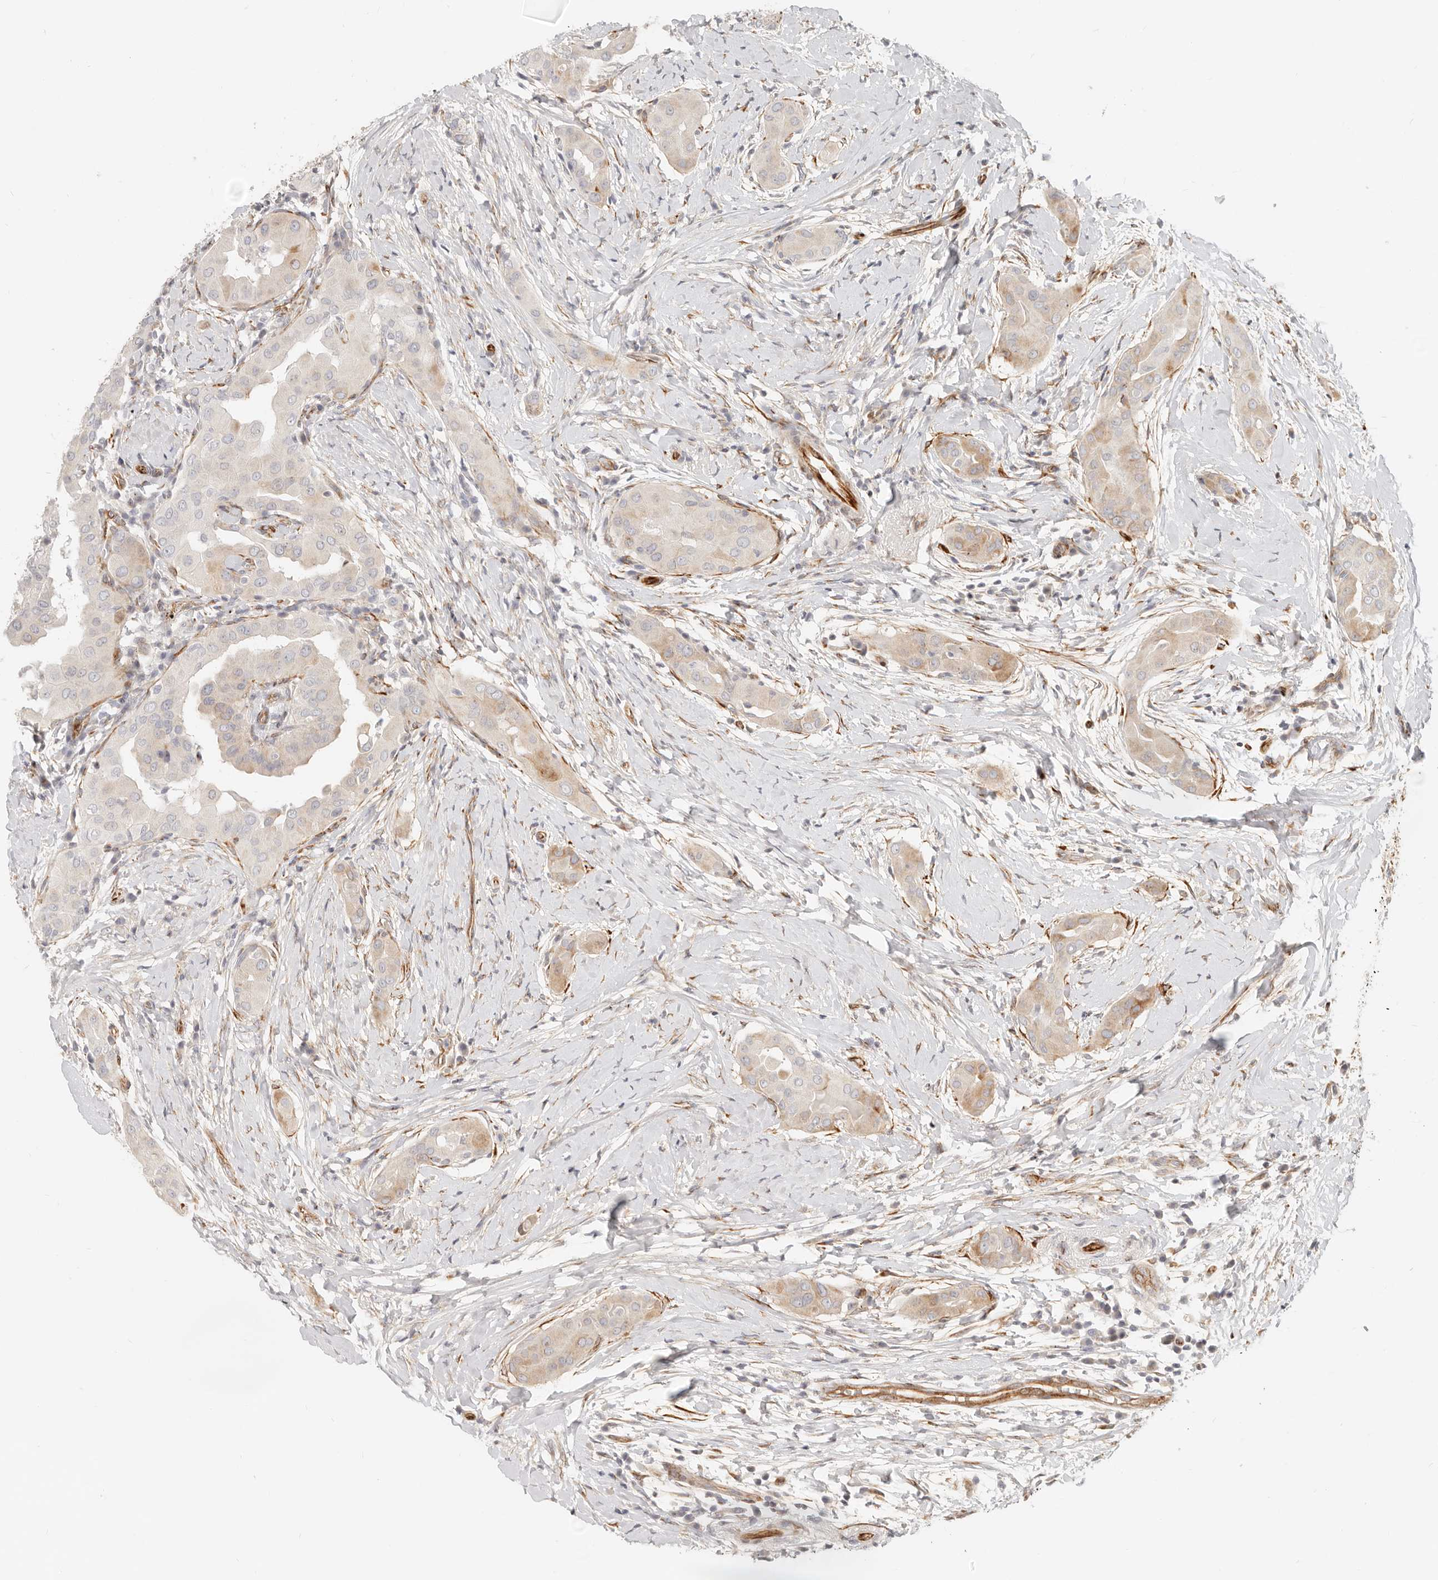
{"staining": {"intensity": "moderate", "quantity": "25%-75%", "location": "cytoplasmic/membranous"}, "tissue": "thyroid cancer", "cell_type": "Tumor cells", "image_type": "cancer", "snomed": [{"axis": "morphology", "description": "Papillary adenocarcinoma, NOS"}, {"axis": "topography", "description": "Thyroid gland"}], "caption": "Human thyroid cancer (papillary adenocarcinoma) stained with a protein marker displays moderate staining in tumor cells.", "gene": "SASS6", "patient": {"sex": "male", "age": 33}}